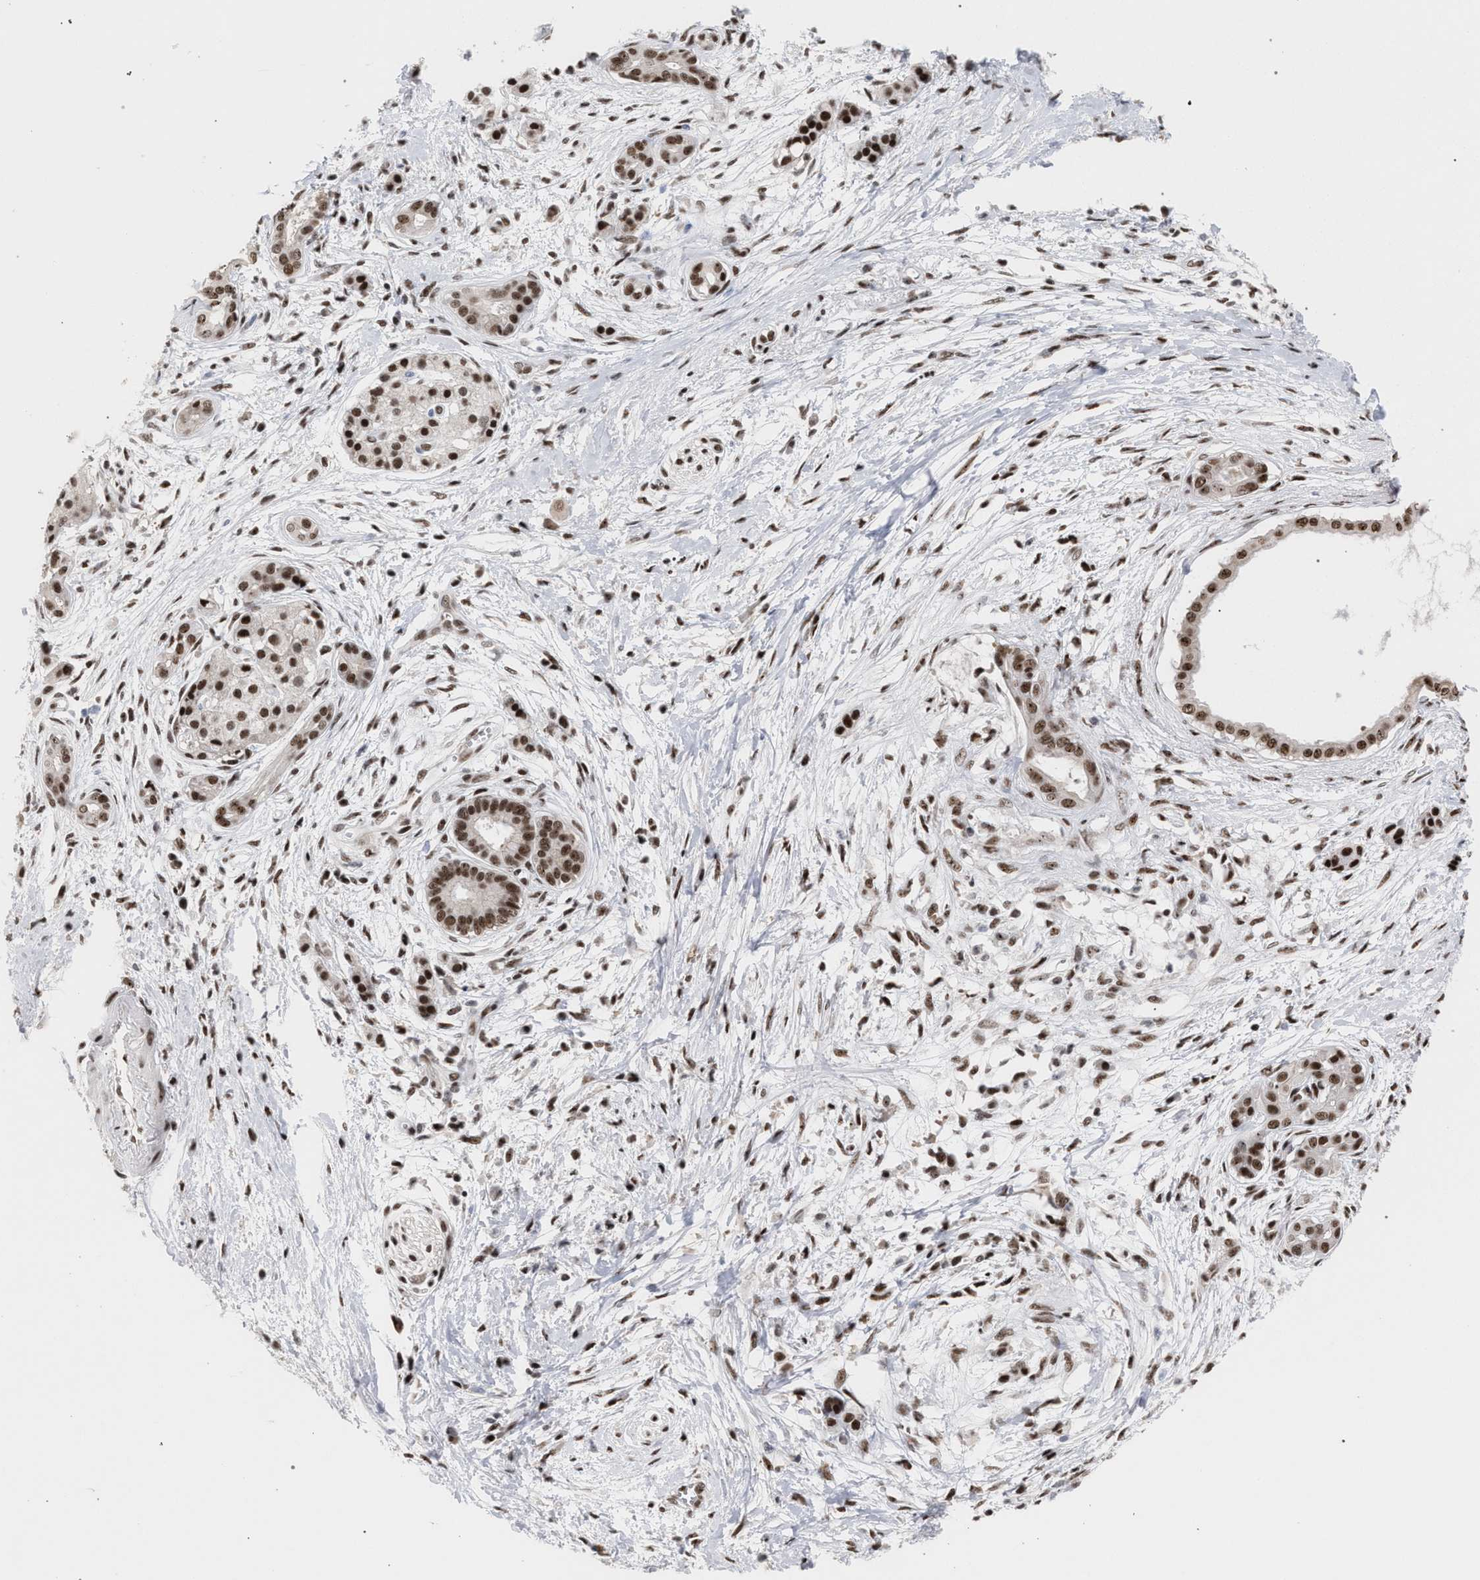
{"staining": {"intensity": "moderate", "quantity": ">75%", "location": "nuclear"}, "tissue": "pancreatic cancer", "cell_type": "Tumor cells", "image_type": "cancer", "snomed": [{"axis": "morphology", "description": "Adenocarcinoma, NOS"}, {"axis": "topography", "description": "Pancreas"}], "caption": "Human pancreatic cancer (adenocarcinoma) stained for a protein (brown) demonstrates moderate nuclear positive expression in approximately >75% of tumor cells.", "gene": "SCAF4", "patient": {"sex": "male", "age": 59}}